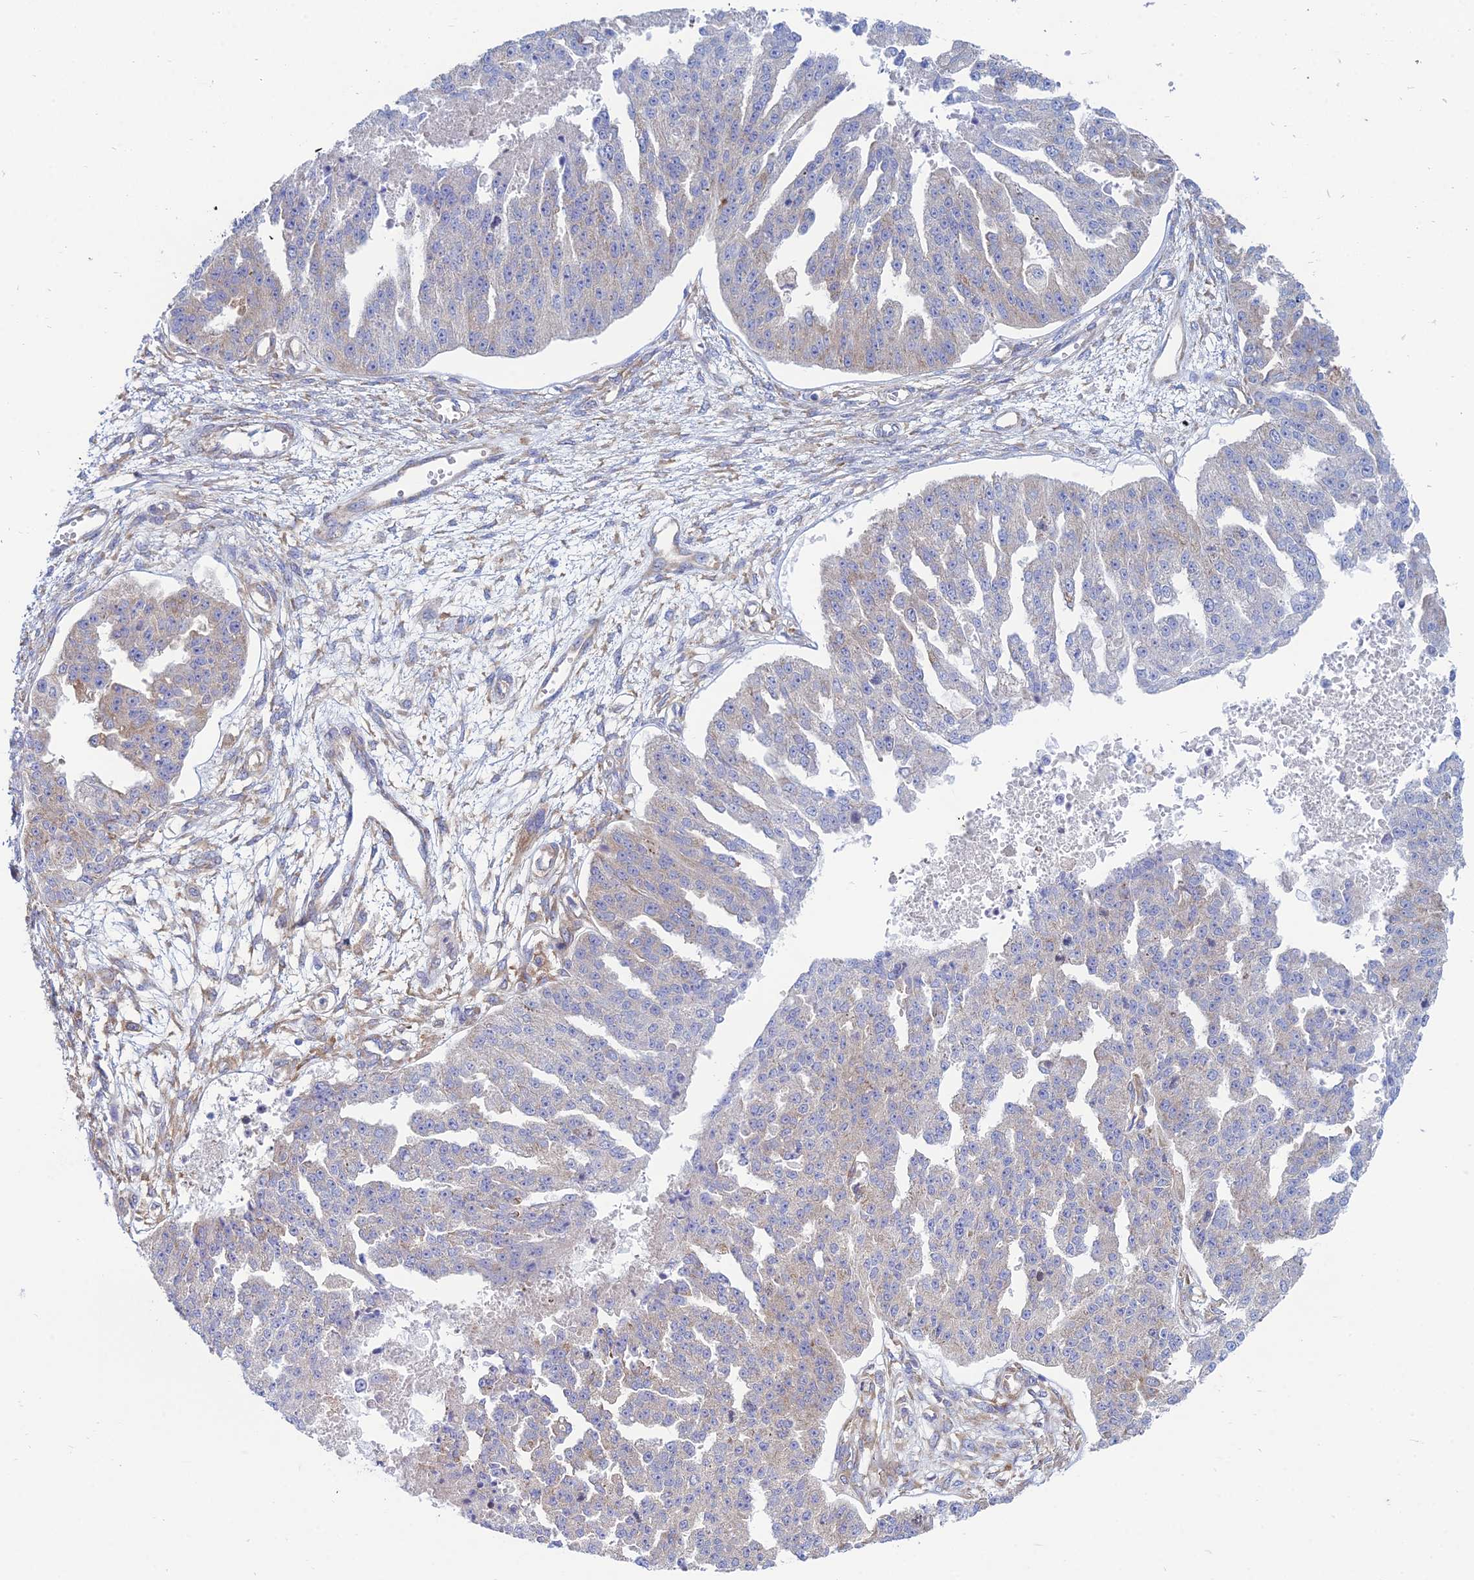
{"staining": {"intensity": "moderate", "quantity": "<25%", "location": "cytoplasmic/membranous"}, "tissue": "ovarian cancer", "cell_type": "Tumor cells", "image_type": "cancer", "snomed": [{"axis": "morphology", "description": "Cystadenocarcinoma, serous, NOS"}, {"axis": "topography", "description": "Ovary"}], "caption": "A brown stain highlights moderate cytoplasmic/membranous expression of a protein in human serous cystadenocarcinoma (ovarian) tumor cells. Immunohistochemistry (ihc) stains the protein in brown and the nuclei are stained blue.", "gene": "TXLNA", "patient": {"sex": "female", "age": 58}}